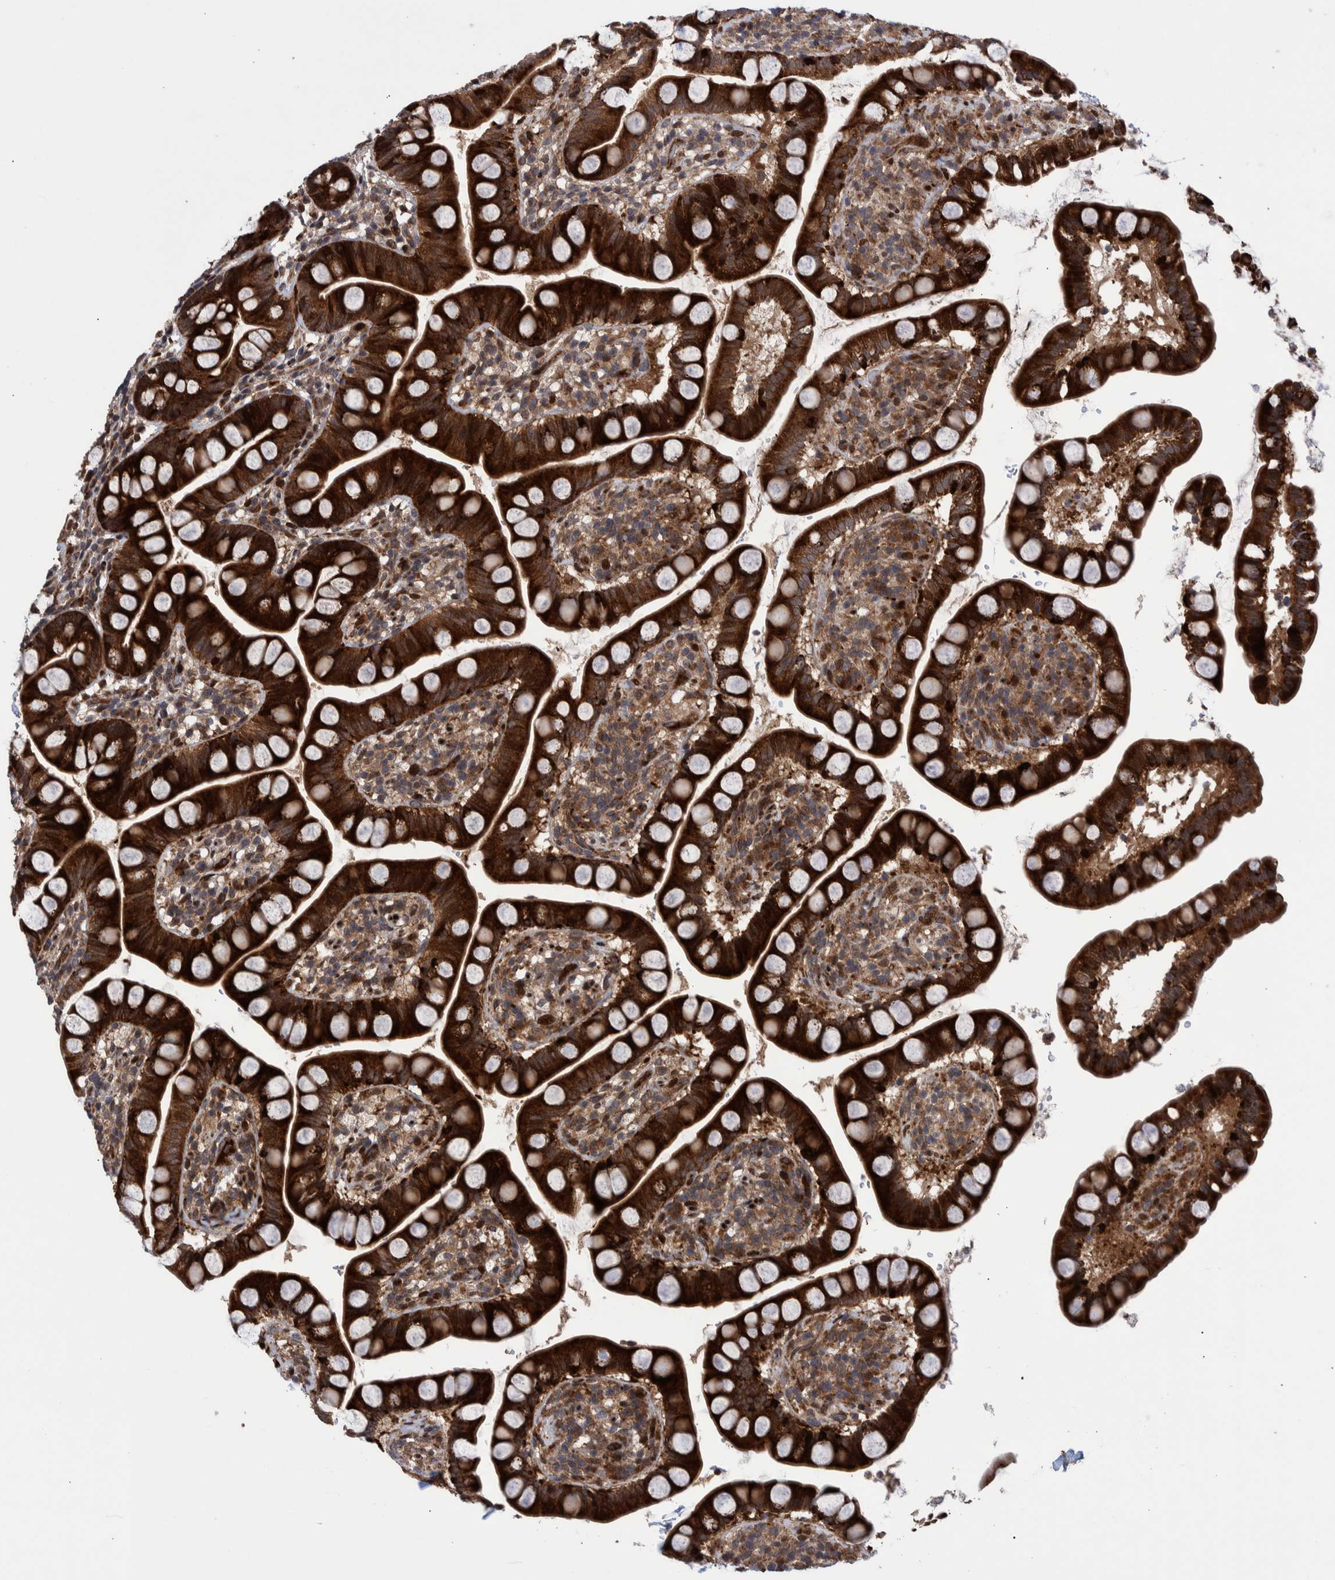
{"staining": {"intensity": "strong", "quantity": ">75%", "location": "cytoplasmic/membranous,nuclear"}, "tissue": "small intestine", "cell_type": "Glandular cells", "image_type": "normal", "snomed": [{"axis": "morphology", "description": "Normal tissue, NOS"}, {"axis": "topography", "description": "Small intestine"}], "caption": "Unremarkable small intestine was stained to show a protein in brown. There is high levels of strong cytoplasmic/membranous,nuclear expression in approximately >75% of glandular cells.", "gene": "SHISA6", "patient": {"sex": "female", "age": 84}}